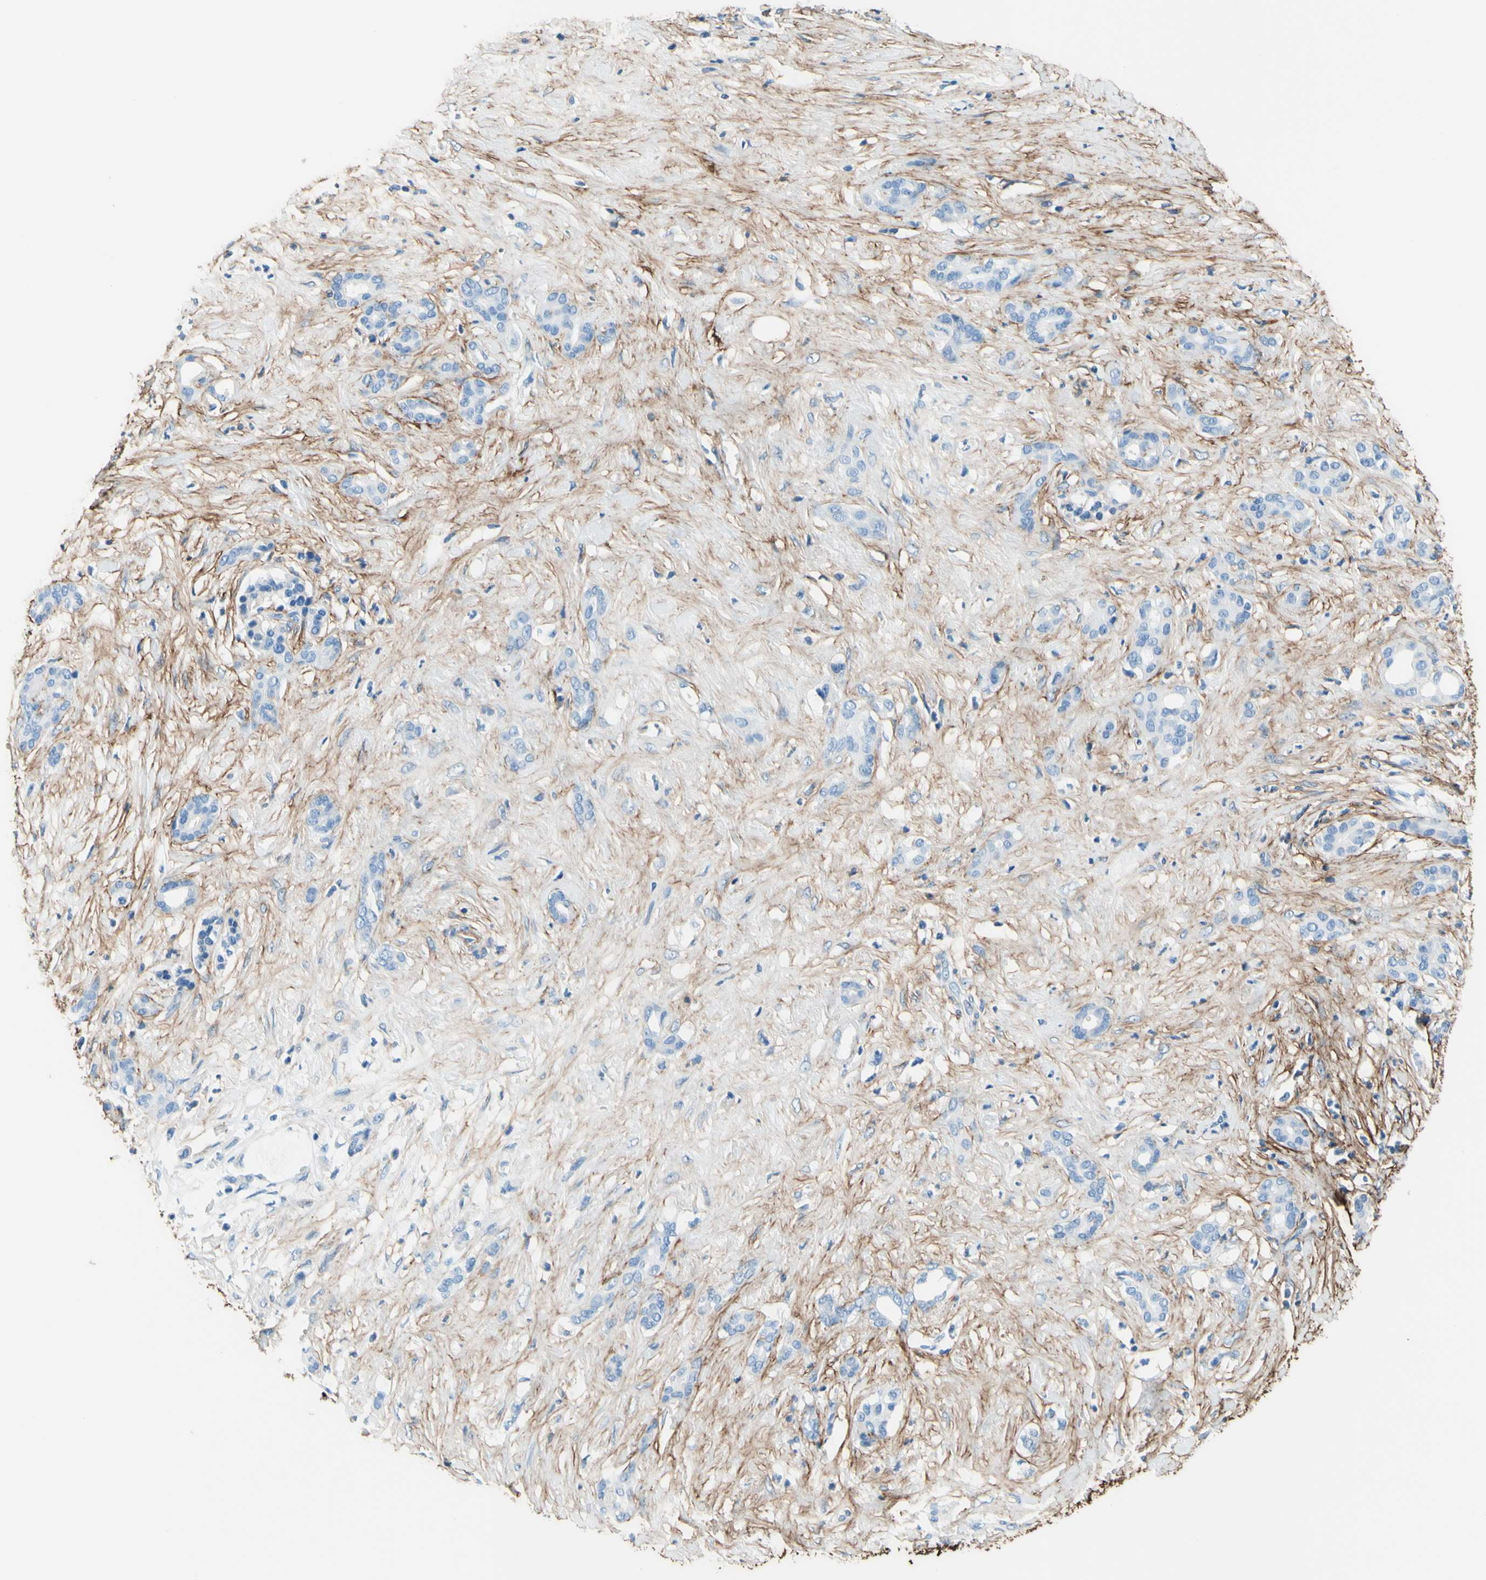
{"staining": {"intensity": "negative", "quantity": "none", "location": "none"}, "tissue": "pancreatic cancer", "cell_type": "Tumor cells", "image_type": "cancer", "snomed": [{"axis": "morphology", "description": "Adenocarcinoma, NOS"}, {"axis": "topography", "description": "Pancreas"}], "caption": "Tumor cells are negative for brown protein staining in adenocarcinoma (pancreatic).", "gene": "MFAP5", "patient": {"sex": "male", "age": 41}}